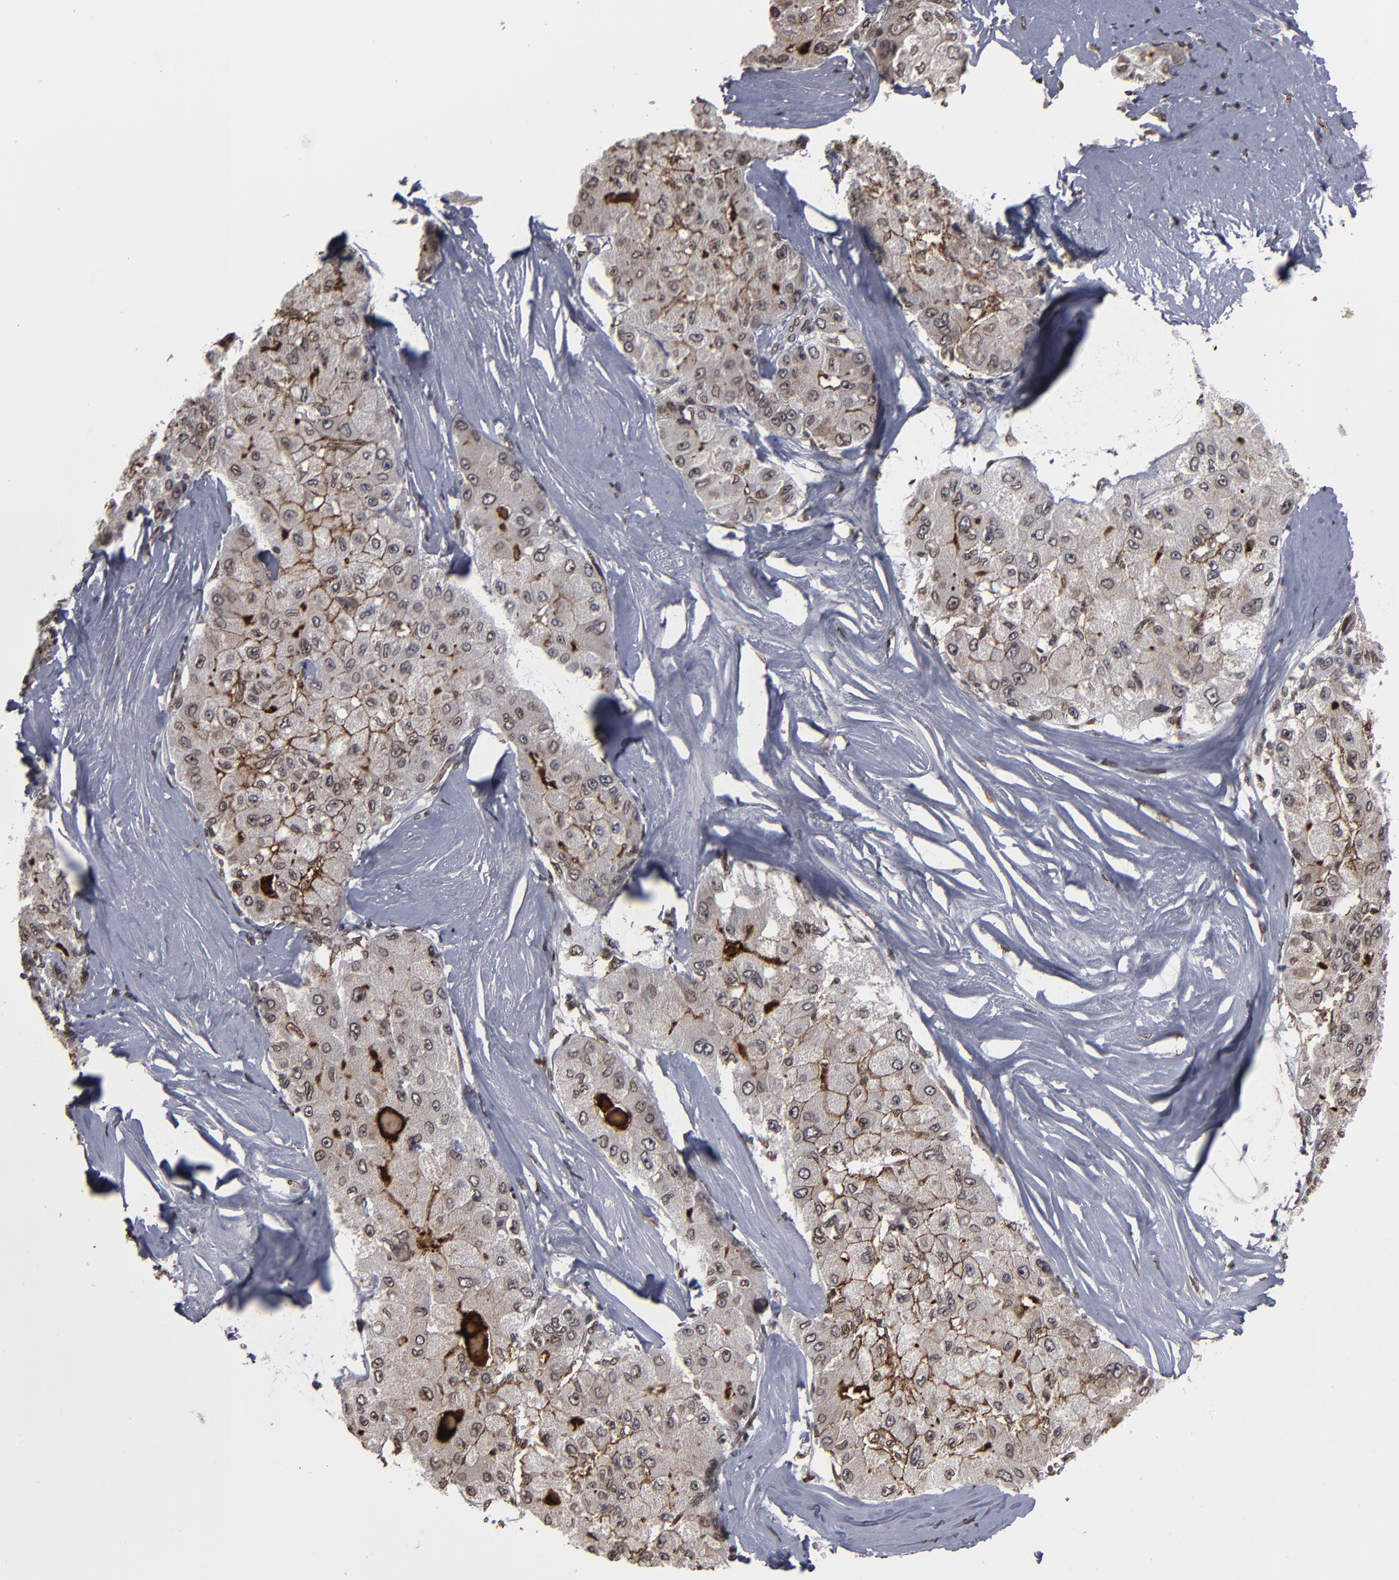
{"staining": {"intensity": "moderate", "quantity": "25%-75%", "location": "cytoplasmic/membranous,nuclear"}, "tissue": "liver cancer", "cell_type": "Tumor cells", "image_type": "cancer", "snomed": [{"axis": "morphology", "description": "Carcinoma, Hepatocellular, NOS"}, {"axis": "topography", "description": "Liver"}], "caption": "A histopathology image of liver cancer (hepatocellular carcinoma) stained for a protein reveals moderate cytoplasmic/membranous and nuclear brown staining in tumor cells. (DAB = brown stain, brightfield microscopy at high magnification).", "gene": "BAZ1A", "patient": {"sex": "male", "age": 80}}